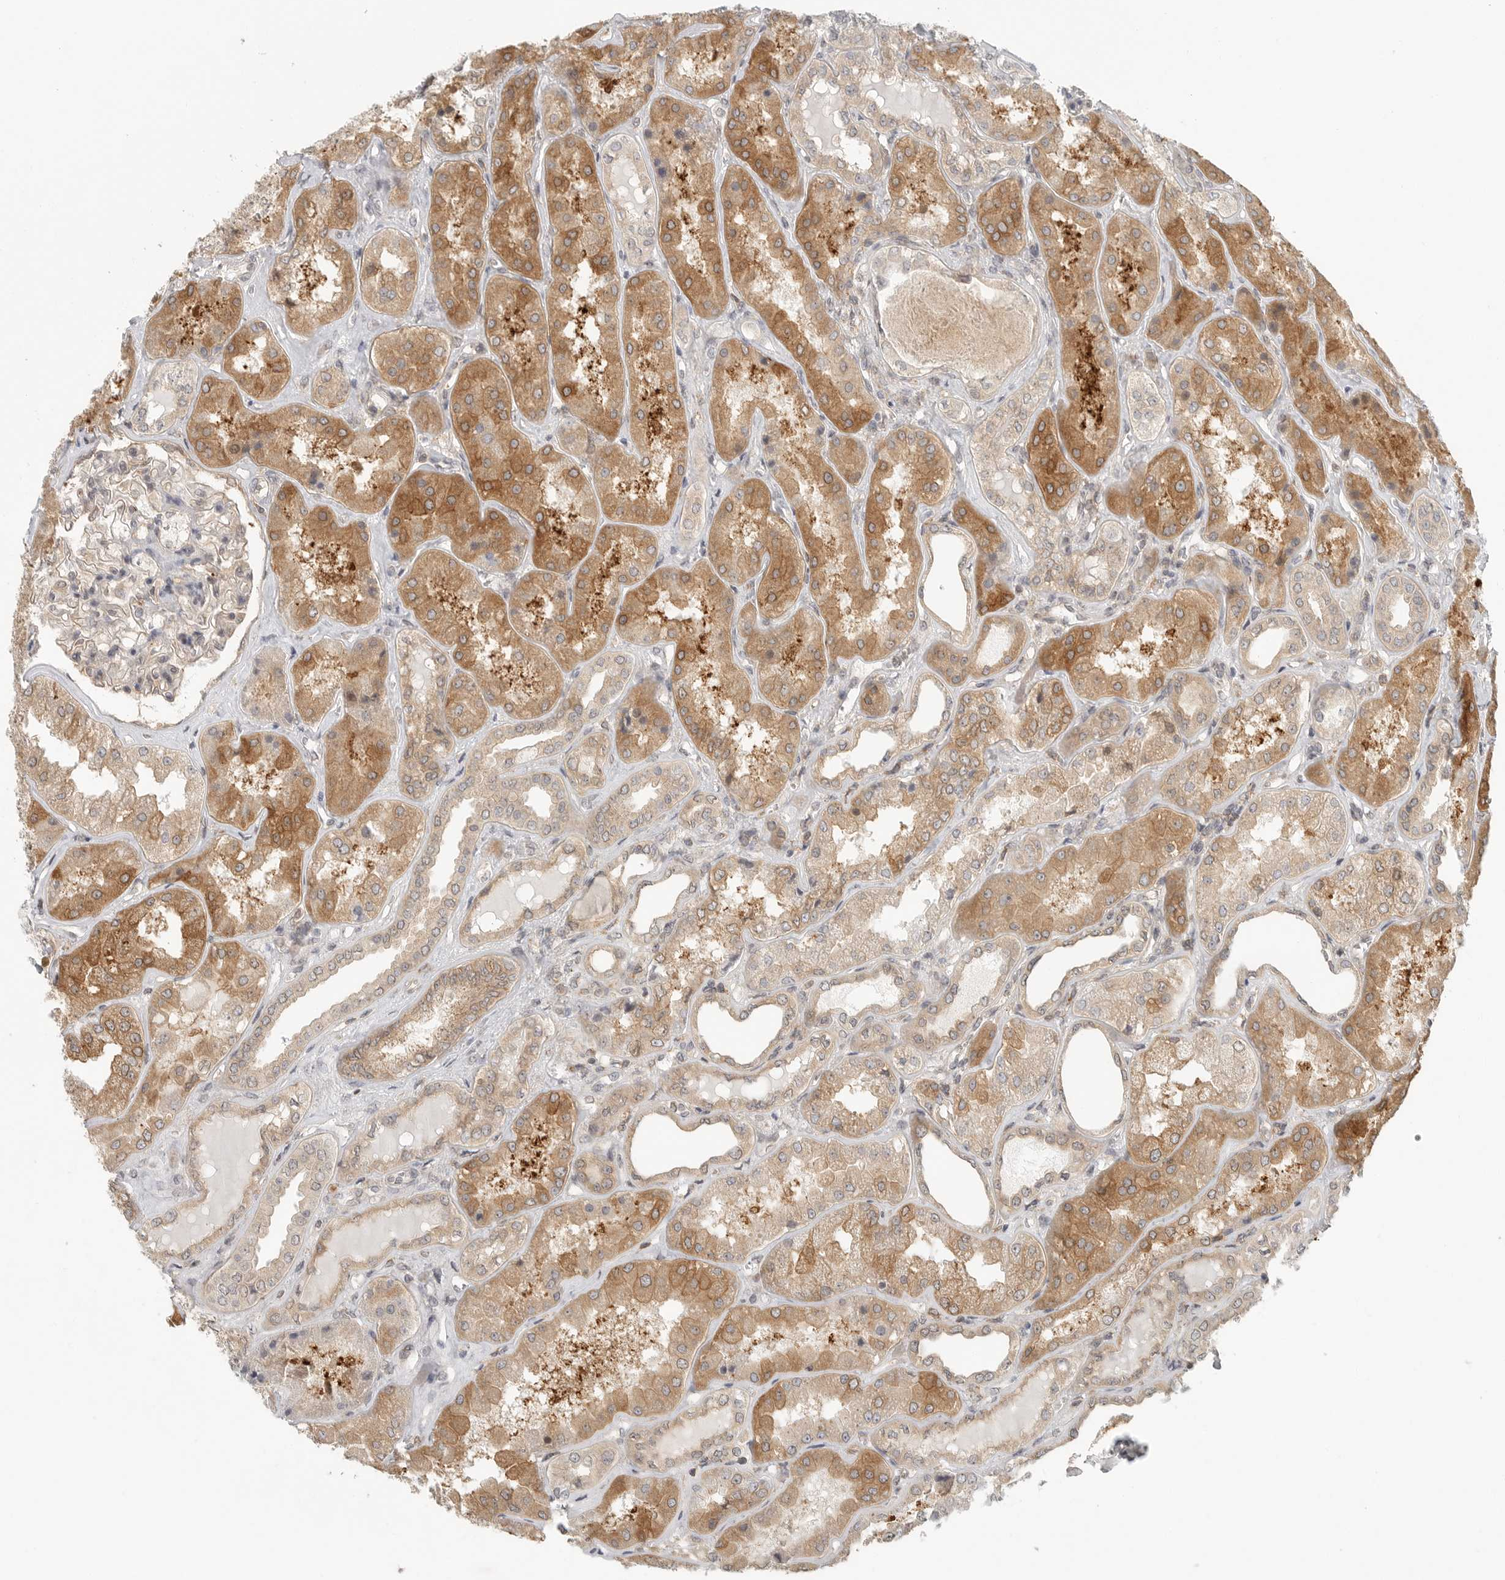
{"staining": {"intensity": "weak", "quantity": "25%-75%", "location": "cytoplasmic/membranous"}, "tissue": "kidney", "cell_type": "Cells in glomeruli", "image_type": "normal", "snomed": [{"axis": "morphology", "description": "Normal tissue, NOS"}, {"axis": "topography", "description": "Kidney"}], "caption": "Kidney stained with DAB immunohistochemistry exhibits low levels of weak cytoplasmic/membranous positivity in about 25%-75% of cells in glomeruli.", "gene": "HDAC6", "patient": {"sex": "female", "age": 56}}